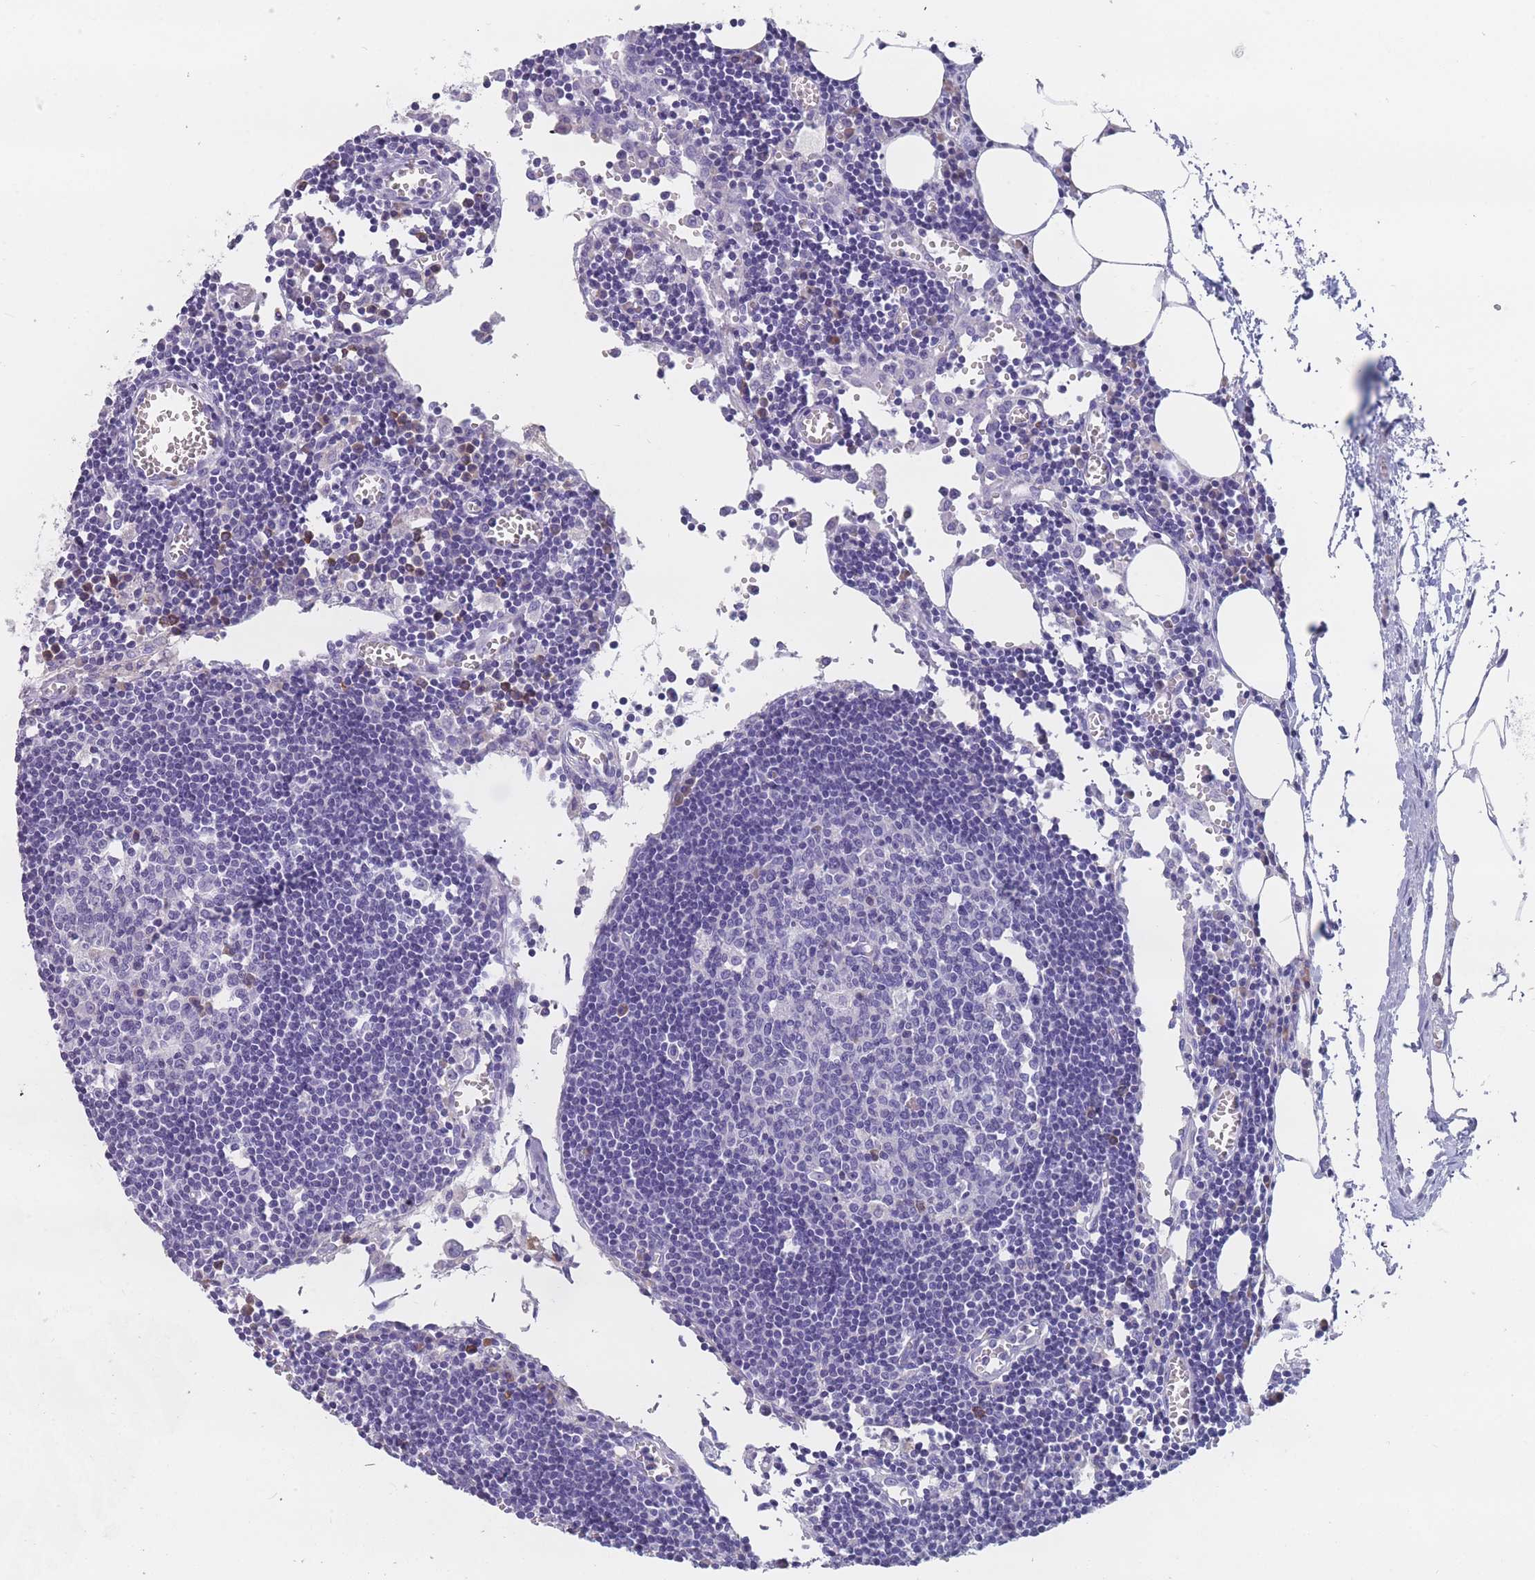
{"staining": {"intensity": "negative", "quantity": "none", "location": "none"}, "tissue": "lymph node", "cell_type": "Germinal center cells", "image_type": "normal", "snomed": [{"axis": "morphology", "description": "Normal tissue, NOS"}, {"axis": "topography", "description": "Lymph node"}], "caption": "A photomicrograph of human lymph node is negative for staining in germinal center cells. (DAB (3,3'-diaminobenzidine) IHC visualized using brightfield microscopy, high magnification).", "gene": "ST8SIA5", "patient": {"sex": "male", "age": 62}}